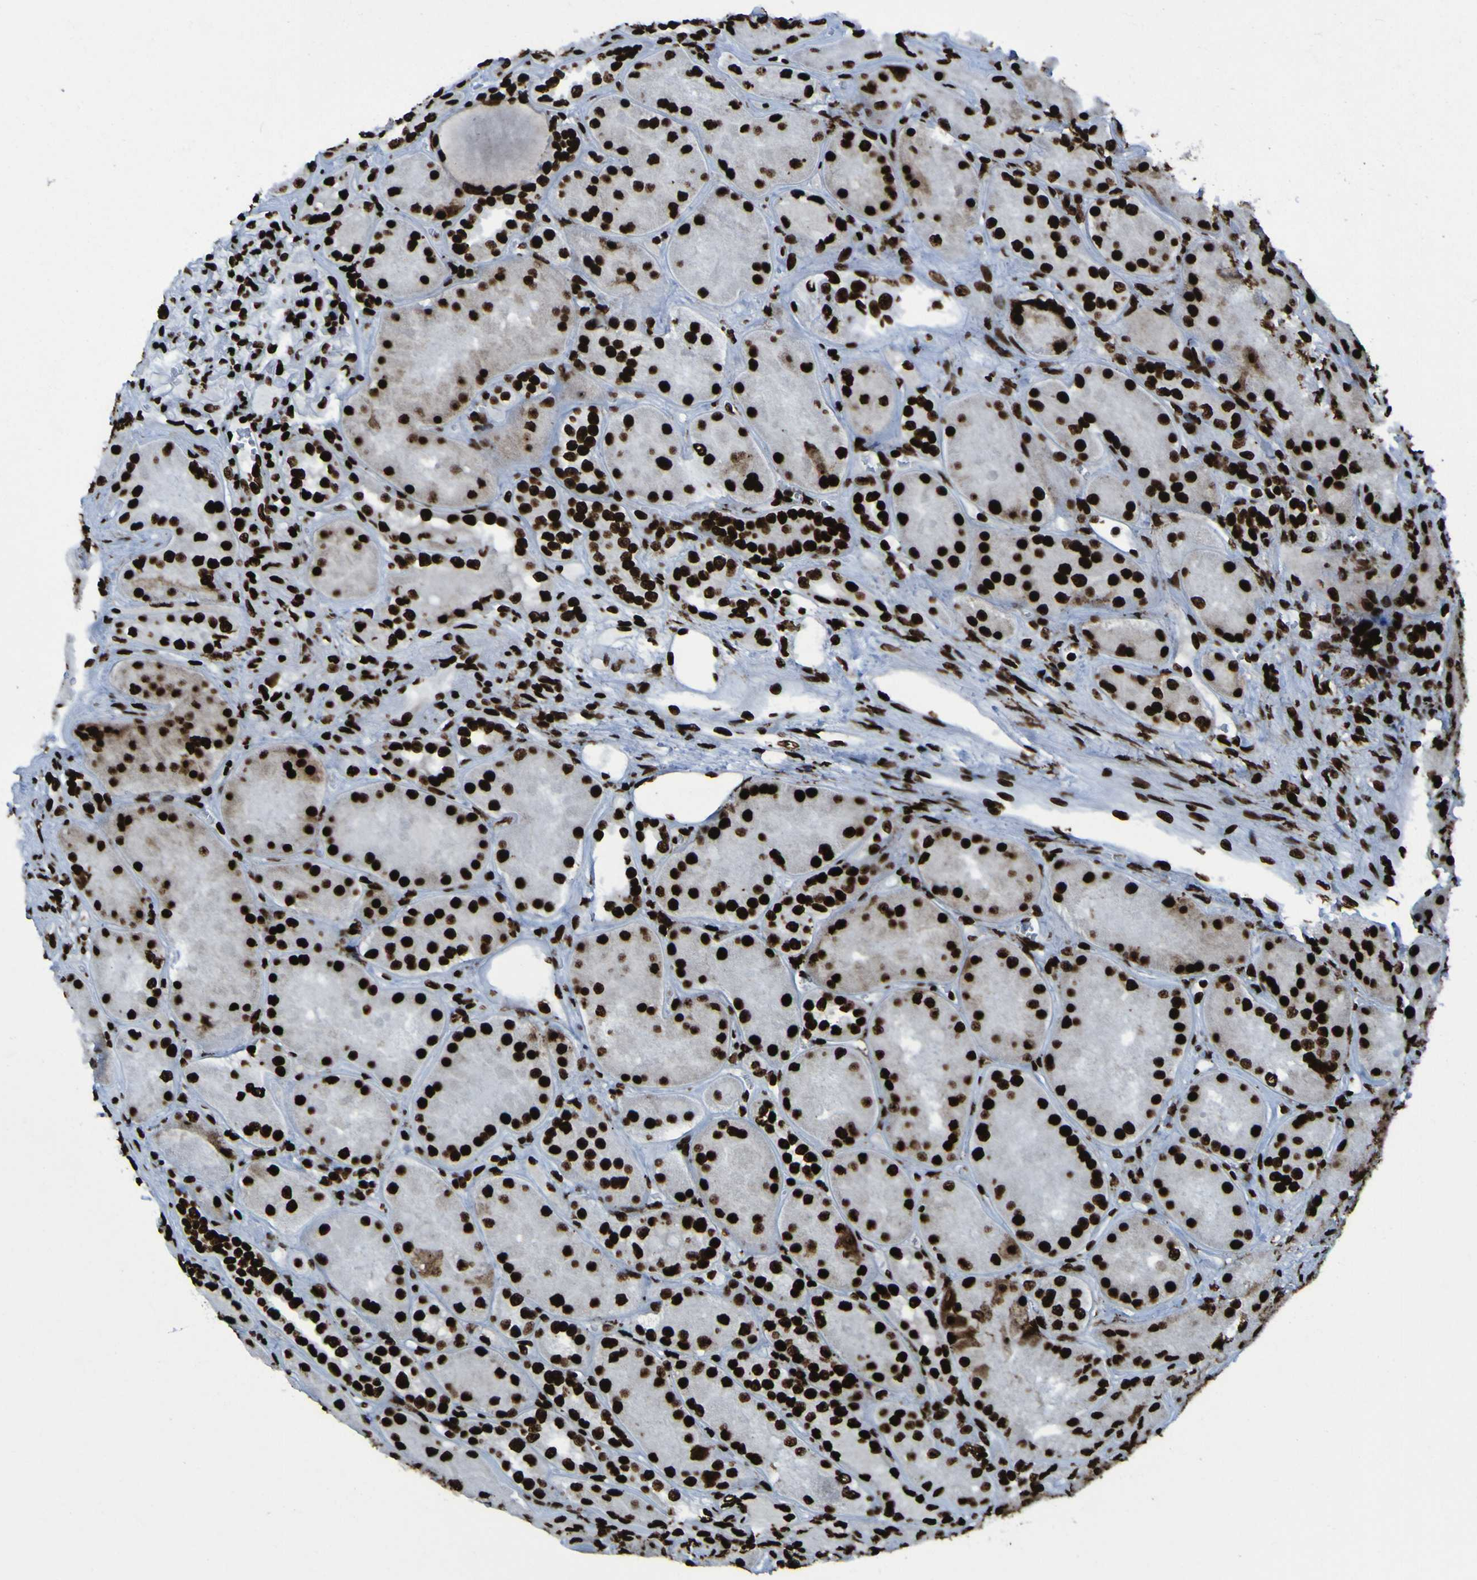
{"staining": {"intensity": "strong", "quantity": ">75%", "location": "nuclear"}, "tissue": "kidney", "cell_type": "Cells in glomeruli", "image_type": "normal", "snomed": [{"axis": "morphology", "description": "Normal tissue, NOS"}, {"axis": "topography", "description": "Kidney"}], "caption": "Kidney was stained to show a protein in brown. There is high levels of strong nuclear staining in approximately >75% of cells in glomeruli. Using DAB (3,3'-diaminobenzidine) (brown) and hematoxylin (blue) stains, captured at high magnification using brightfield microscopy.", "gene": "NPM1", "patient": {"sex": "female", "age": 56}}